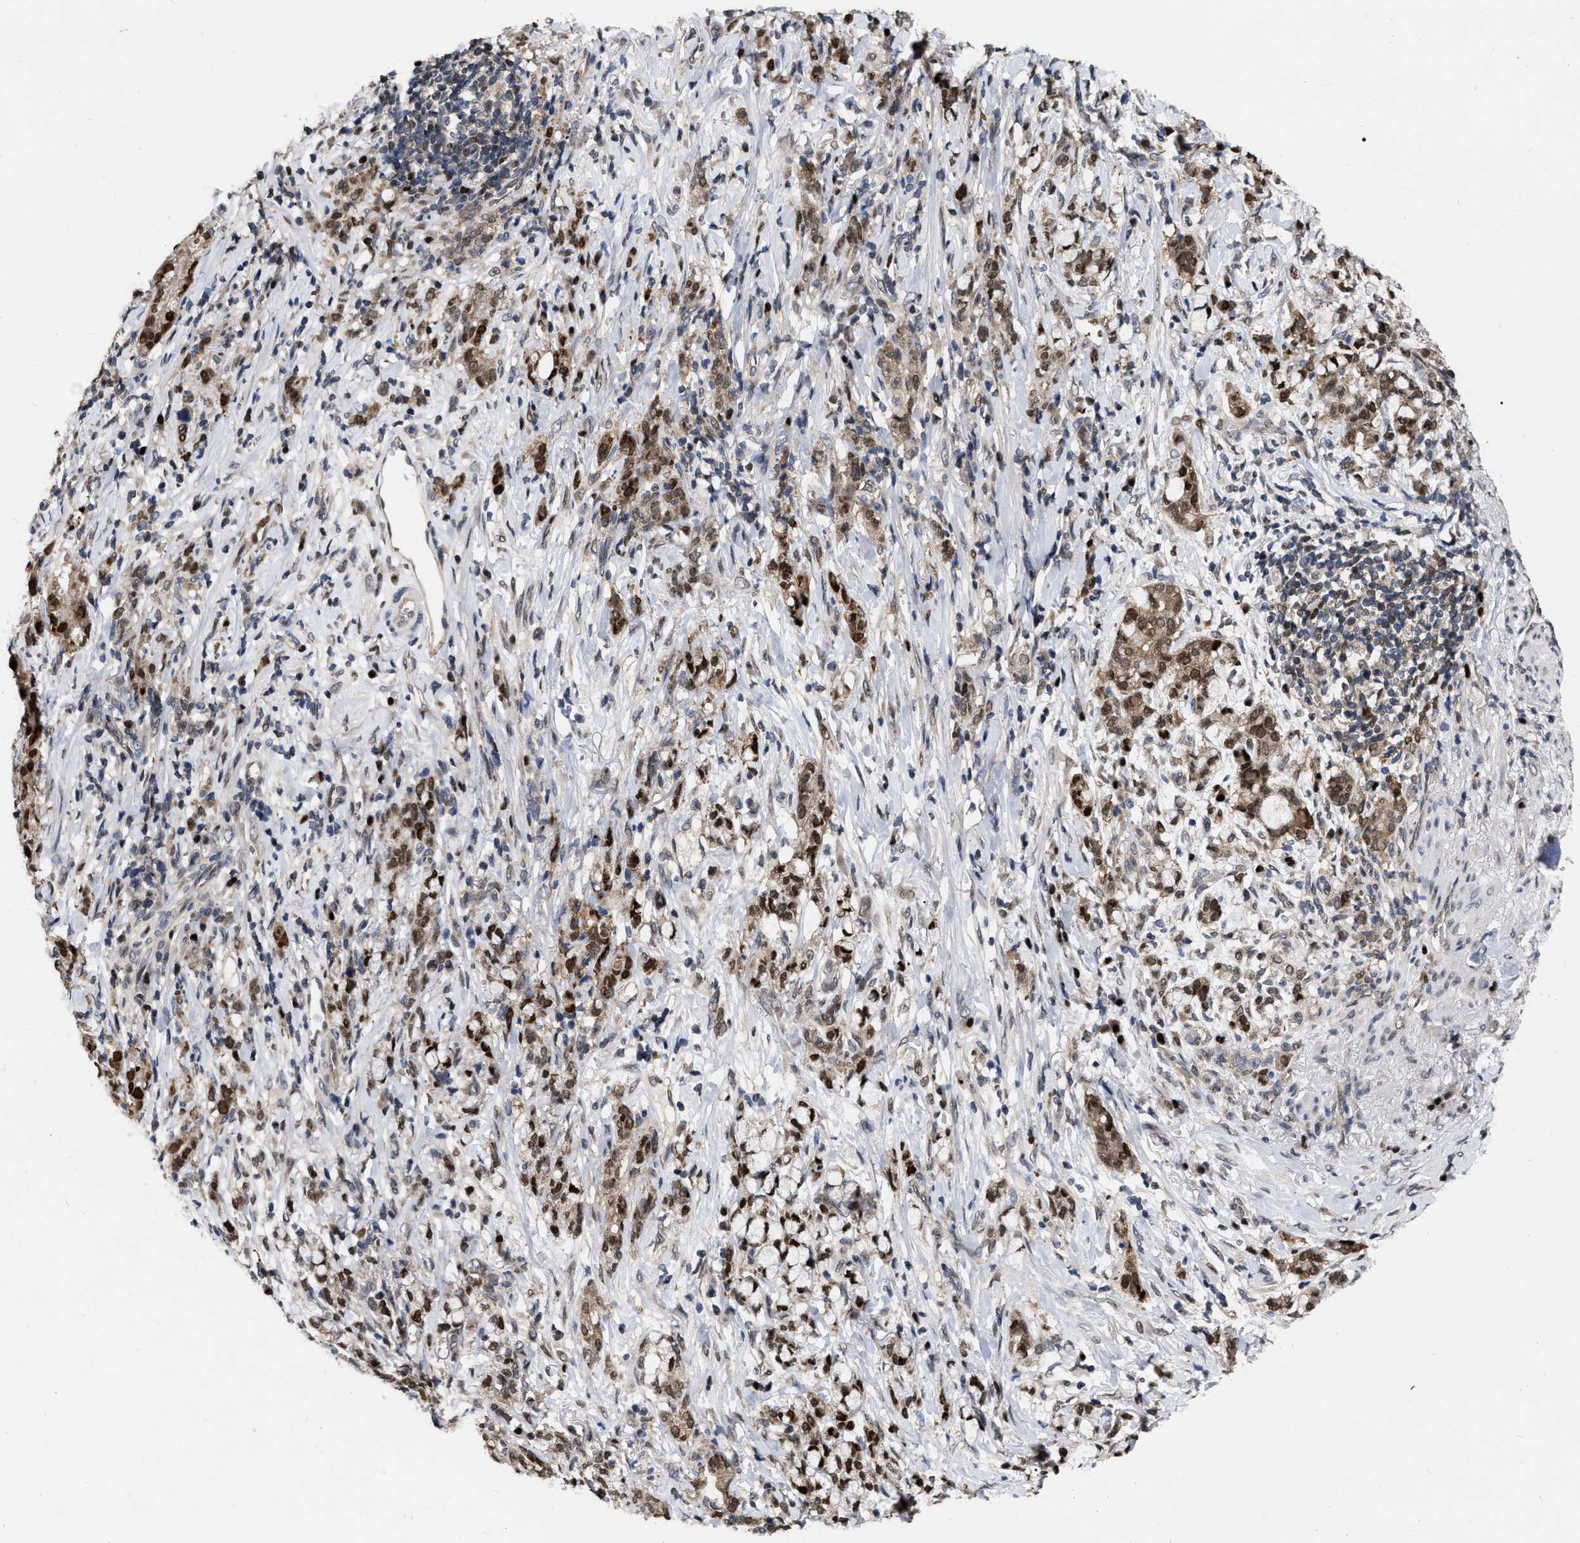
{"staining": {"intensity": "strong", "quantity": ">75%", "location": "cytoplasmic/membranous,nuclear"}, "tissue": "stomach cancer", "cell_type": "Tumor cells", "image_type": "cancer", "snomed": [{"axis": "morphology", "description": "Adenocarcinoma, NOS"}, {"axis": "topography", "description": "Stomach, lower"}], "caption": "Tumor cells show high levels of strong cytoplasmic/membranous and nuclear positivity in about >75% of cells in human adenocarcinoma (stomach). Using DAB (3,3'-diaminobenzidine) (brown) and hematoxylin (blue) stains, captured at high magnification using brightfield microscopy.", "gene": "MDM4", "patient": {"sex": "male", "age": 88}}